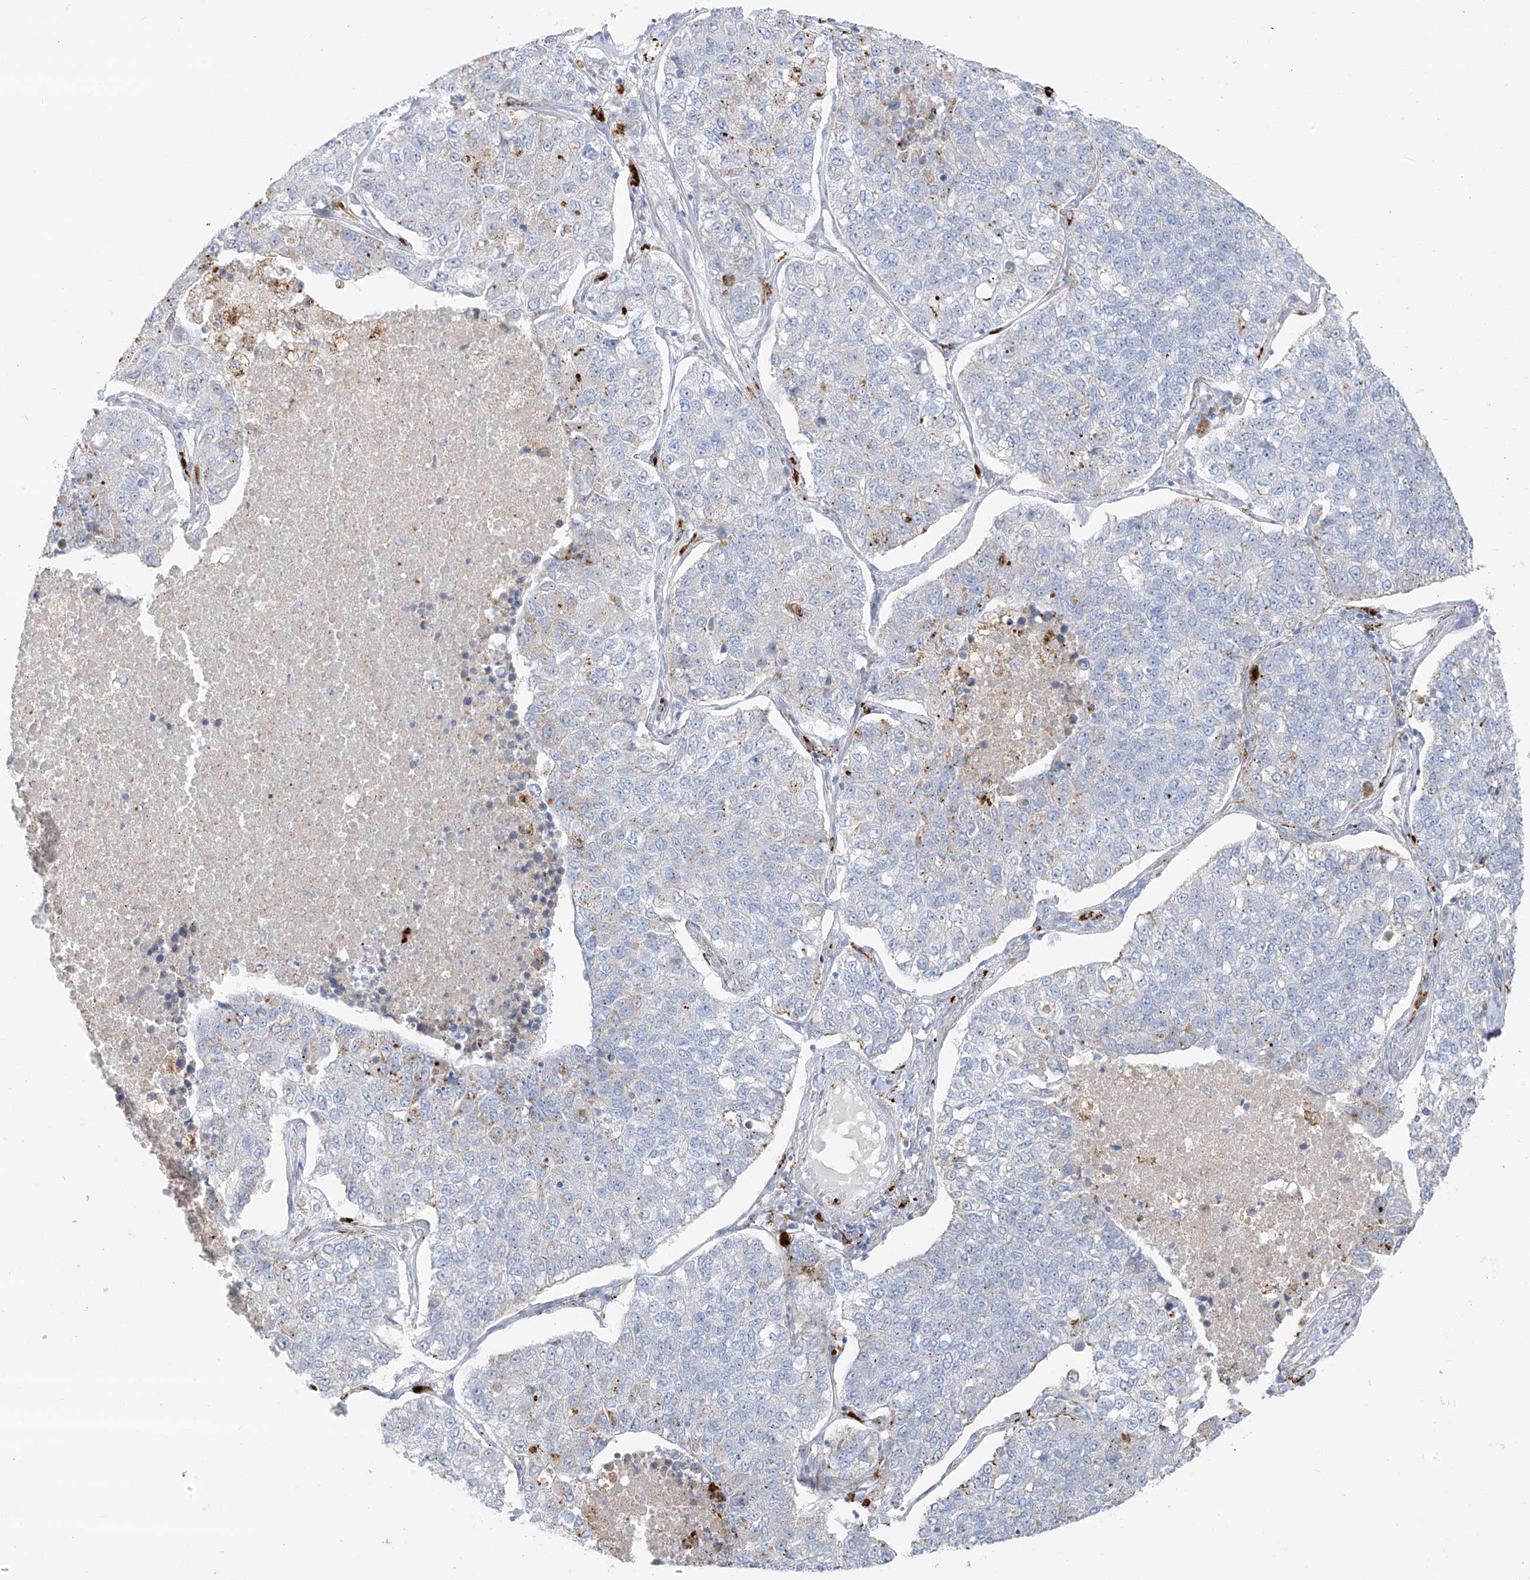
{"staining": {"intensity": "negative", "quantity": "none", "location": "none"}, "tissue": "lung cancer", "cell_type": "Tumor cells", "image_type": "cancer", "snomed": [{"axis": "morphology", "description": "Adenocarcinoma, NOS"}, {"axis": "topography", "description": "Lung"}], "caption": "Immunohistochemistry (IHC) micrograph of neoplastic tissue: lung cancer (adenocarcinoma) stained with DAB (3,3'-diaminobenzidine) reveals no significant protein positivity in tumor cells. (DAB (3,3'-diaminobenzidine) immunohistochemistry (IHC) visualized using brightfield microscopy, high magnification).", "gene": "TAL2", "patient": {"sex": "male", "age": 49}}